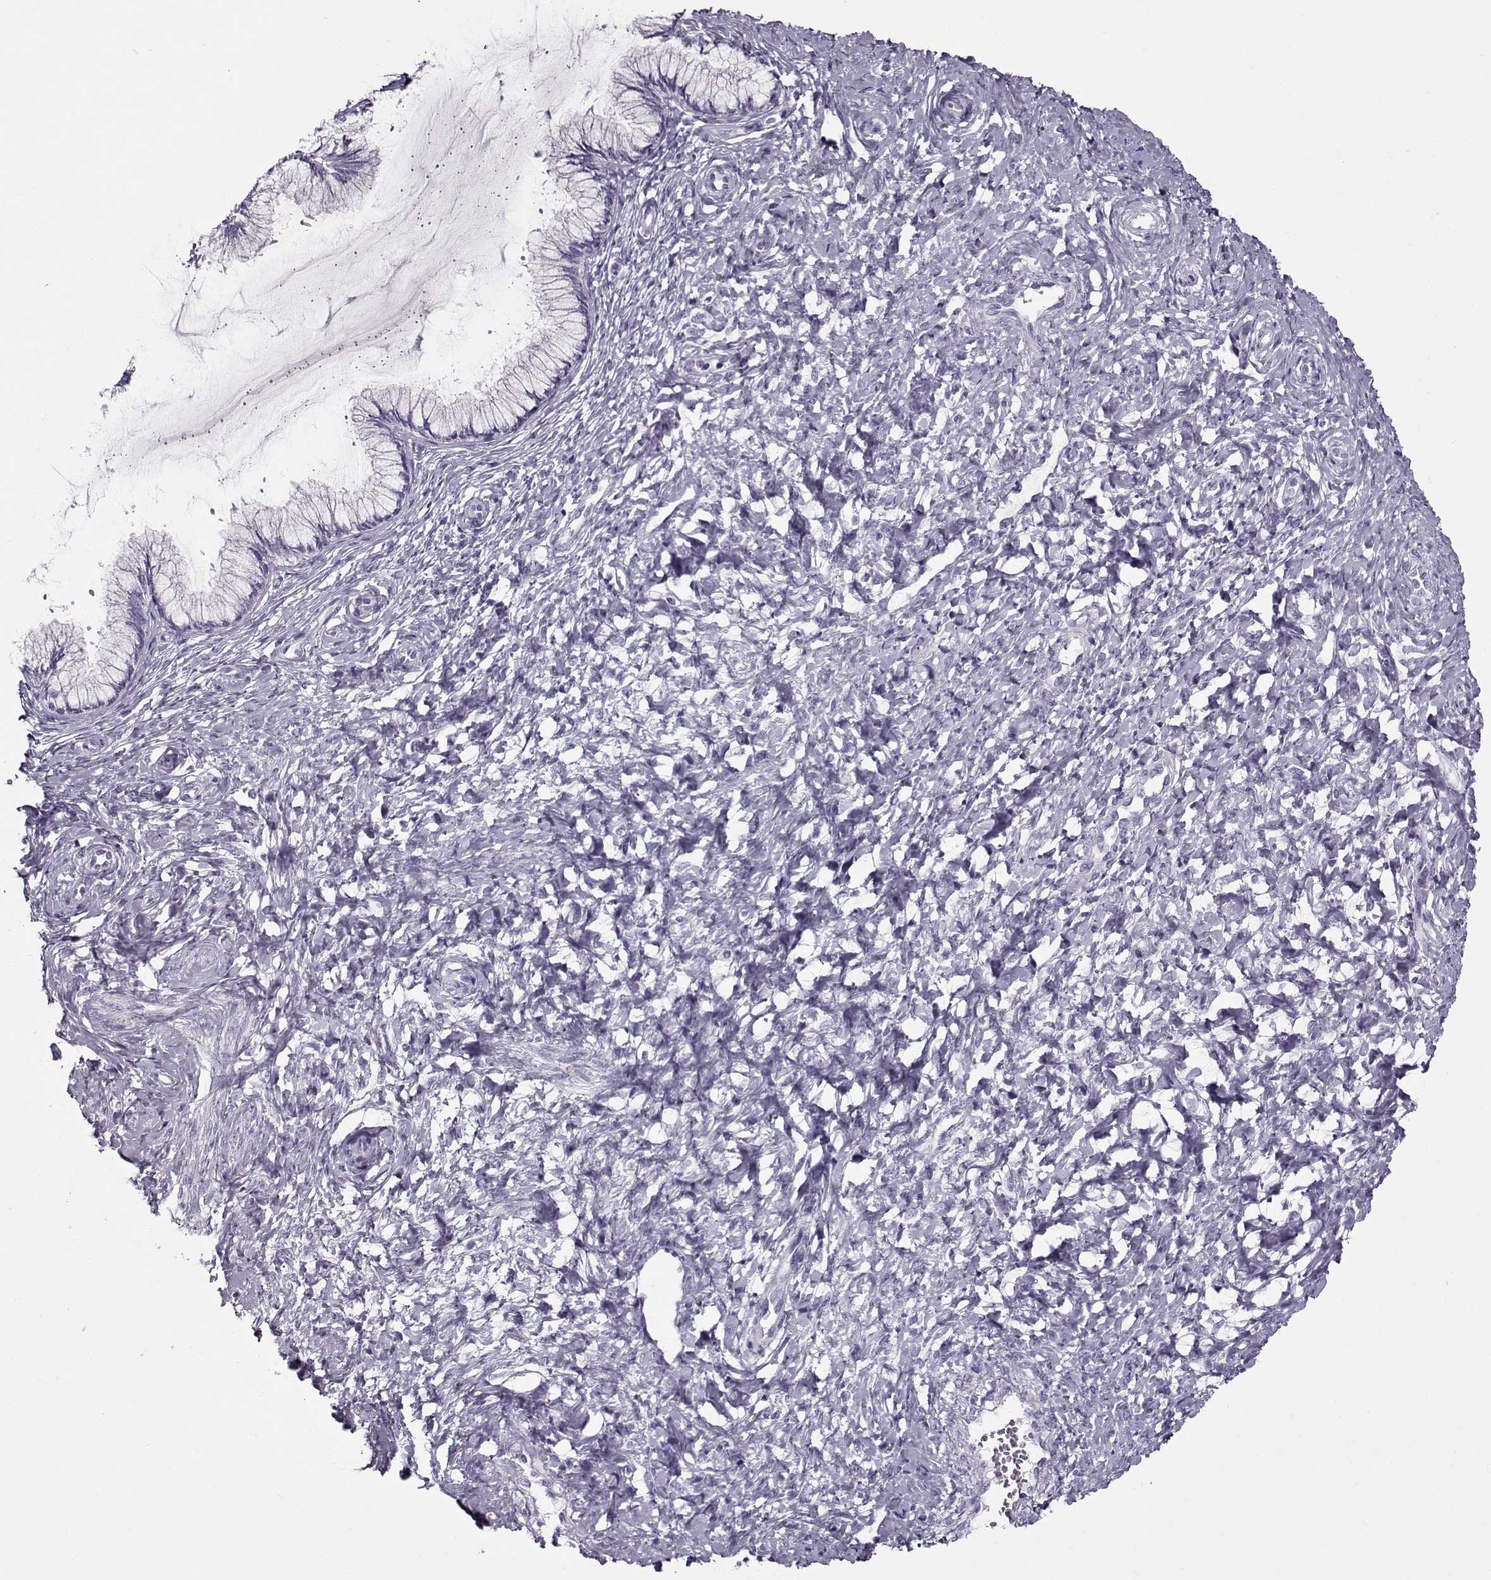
{"staining": {"intensity": "negative", "quantity": "none", "location": "none"}, "tissue": "cervix", "cell_type": "Glandular cells", "image_type": "normal", "snomed": [{"axis": "morphology", "description": "Normal tissue, NOS"}, {"axis": "topography", "description": "Cervix"}], "caption": "IHC of normal cervix displays no staining in glandular cells. (Brightfield microscopy of DAB (3,3'-diaminobenzidine) immunohistochemistry (IHC) at high magnification).", "gene": "GAGE10", "patient": {"sex": "female", "age": 37}}